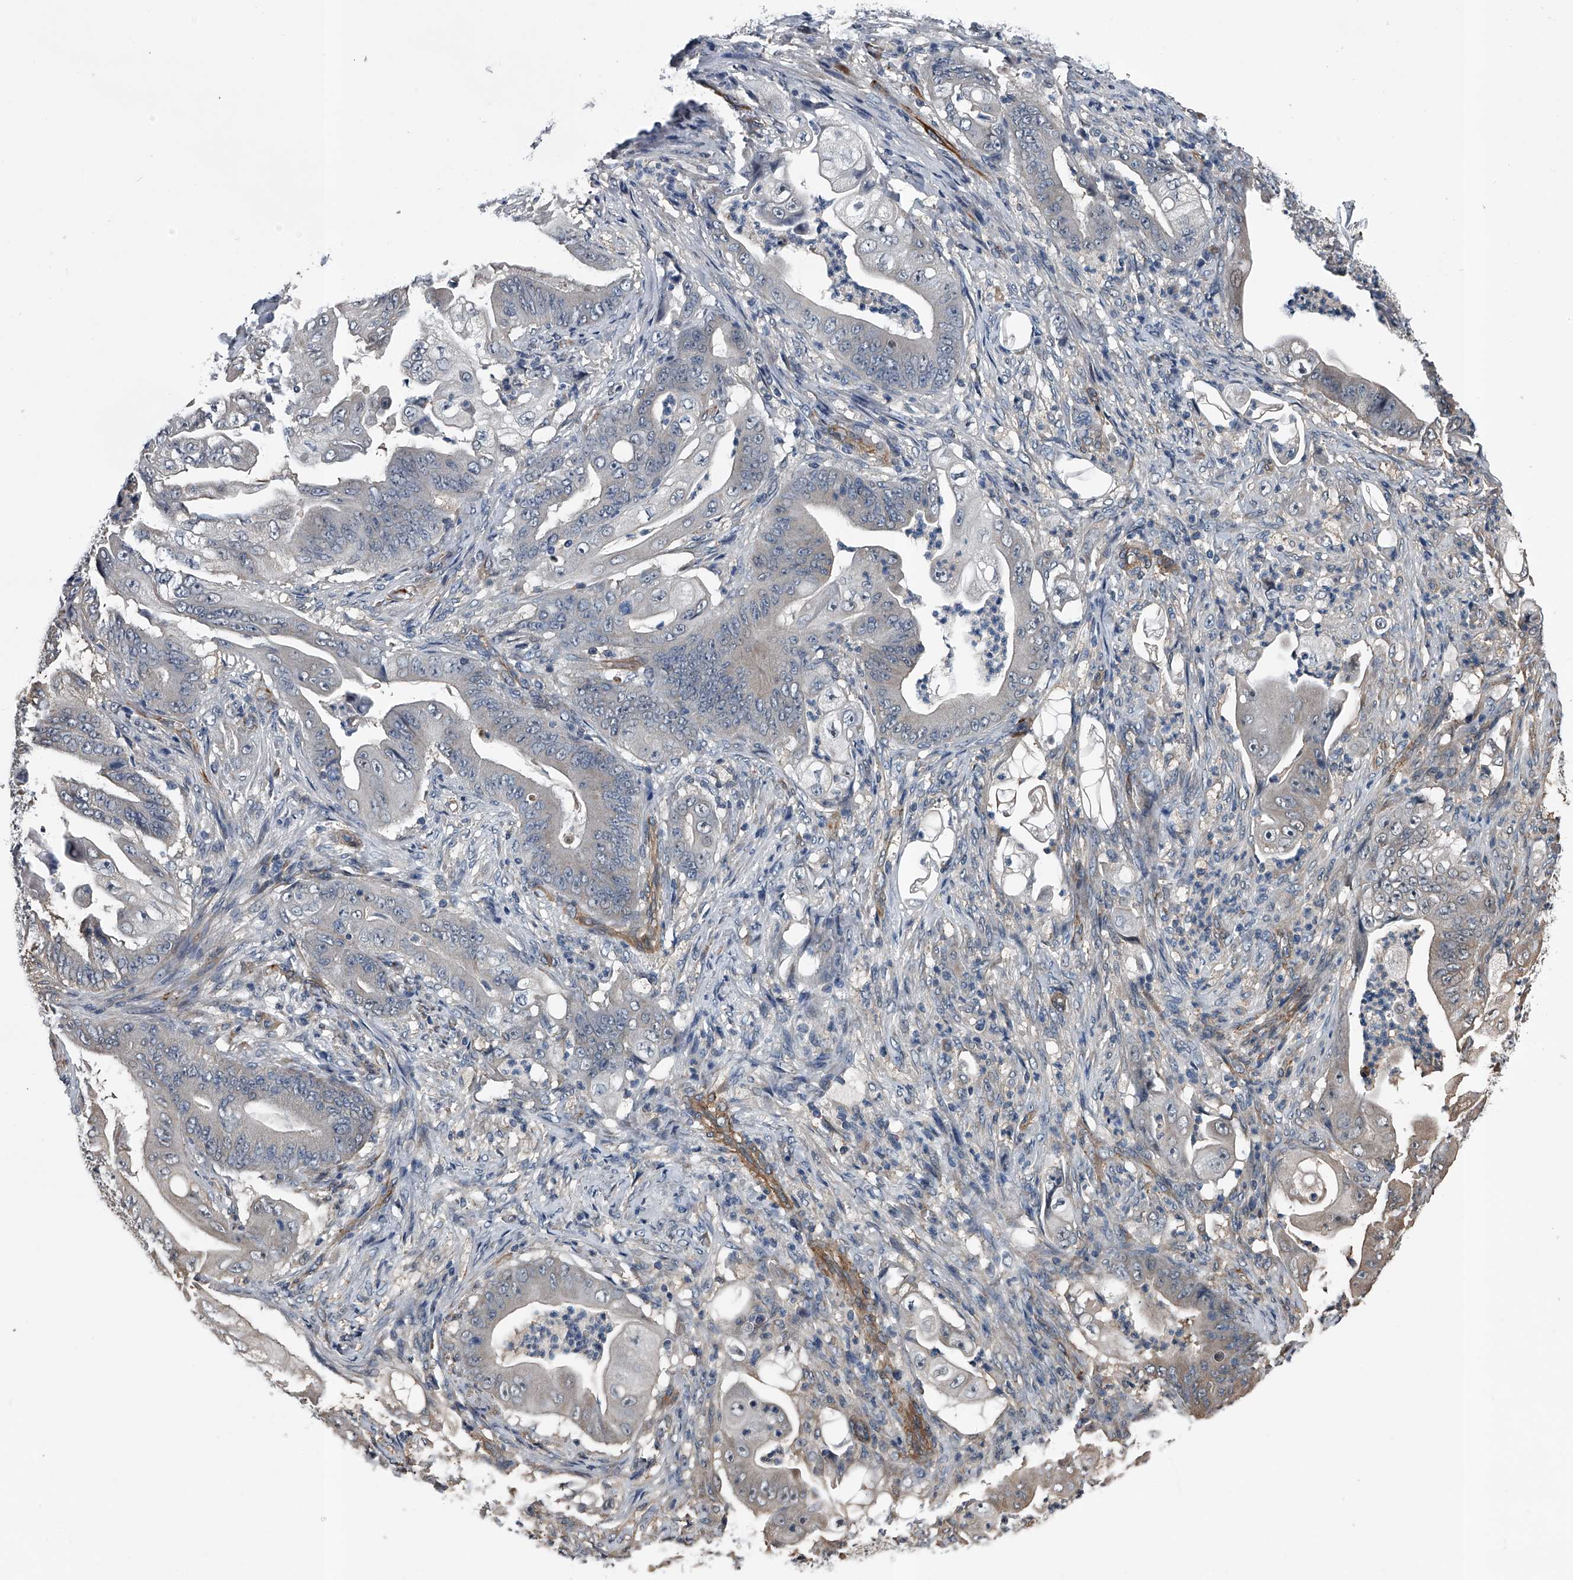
{"staining": {"intensity": "negative", "quantity": "none", "location": "none"}, "tissue": "stomach cancer", "cell_type": "Tumor cells", "image_type": "cancer", "snomed": [{"axis": "morphology", "description": "Adenocarcinoma, NOS"}, {"axis": "topography", "description": "Stomach"}], "caption": "There is no significant positivity in tumor cells of stomach cancer (adenocarcinoma). (DAB (3,3'-diaminobenzidine) immunohistochemistry (IHC) with hematoxylin counter stain).", "gene": "LDLRAD2", "patient": {"sex": "female", "age": 73}}